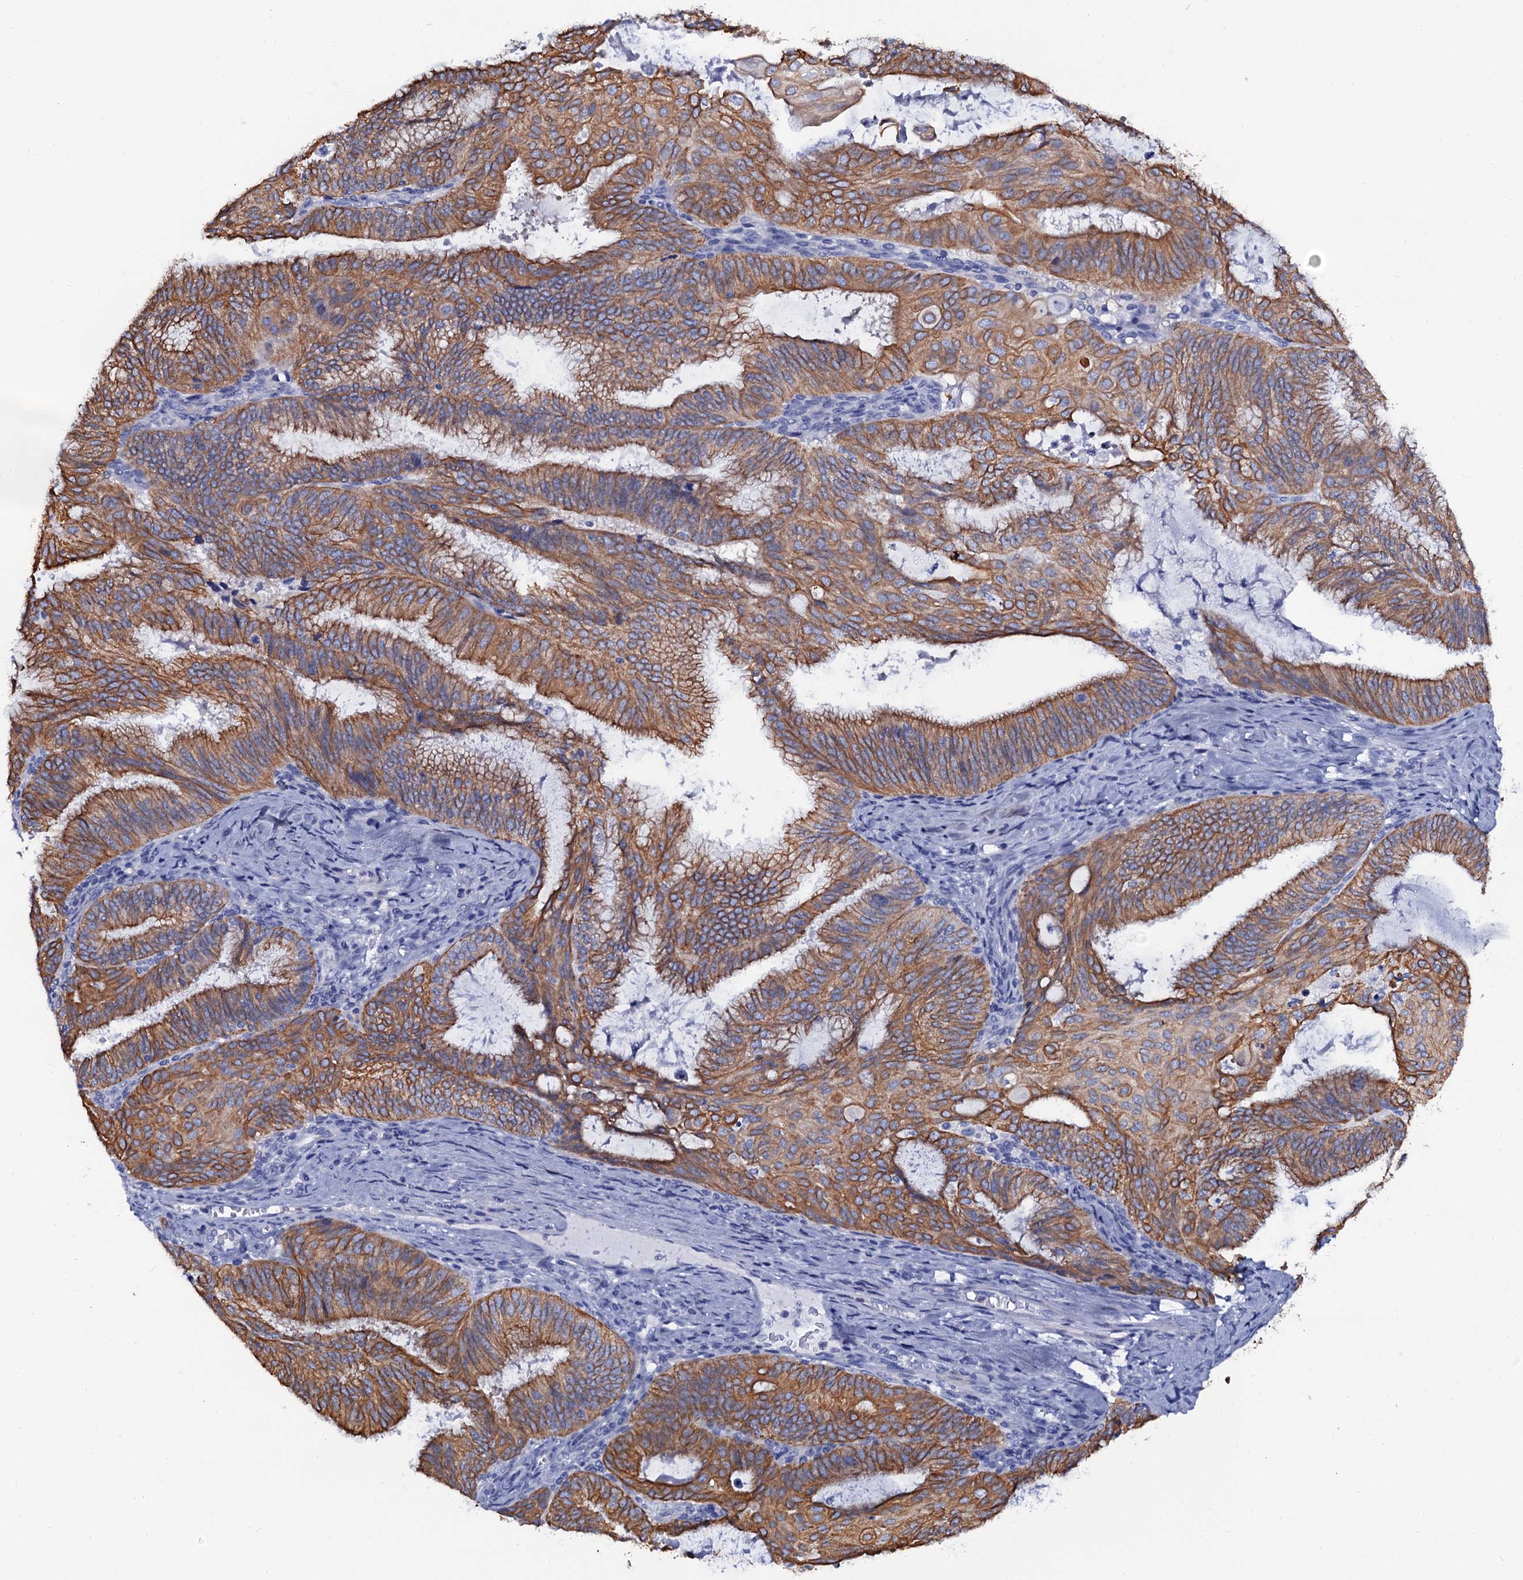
{"staining": {"intensity": "moderate", "quantity": ">75%", "location": "cytoplasmic/membranous"}, "tissue": "endometrial cancer", "cell_type": "Tumor cells", "image_type": "cancer", "snomed": [{"axis": "morphology", "description": "Adenocarcinoma, NOS"}, {"axis": "topography", "description": "Endometrium"}], "caption": "Protein staining displays moderate cytoplasmic/membranous positivity in about >75% of tumor cells in endometrial adenocarcinoma.", "gene": "RAB3IP", "patient": {"sex": "female", "age": 49}}